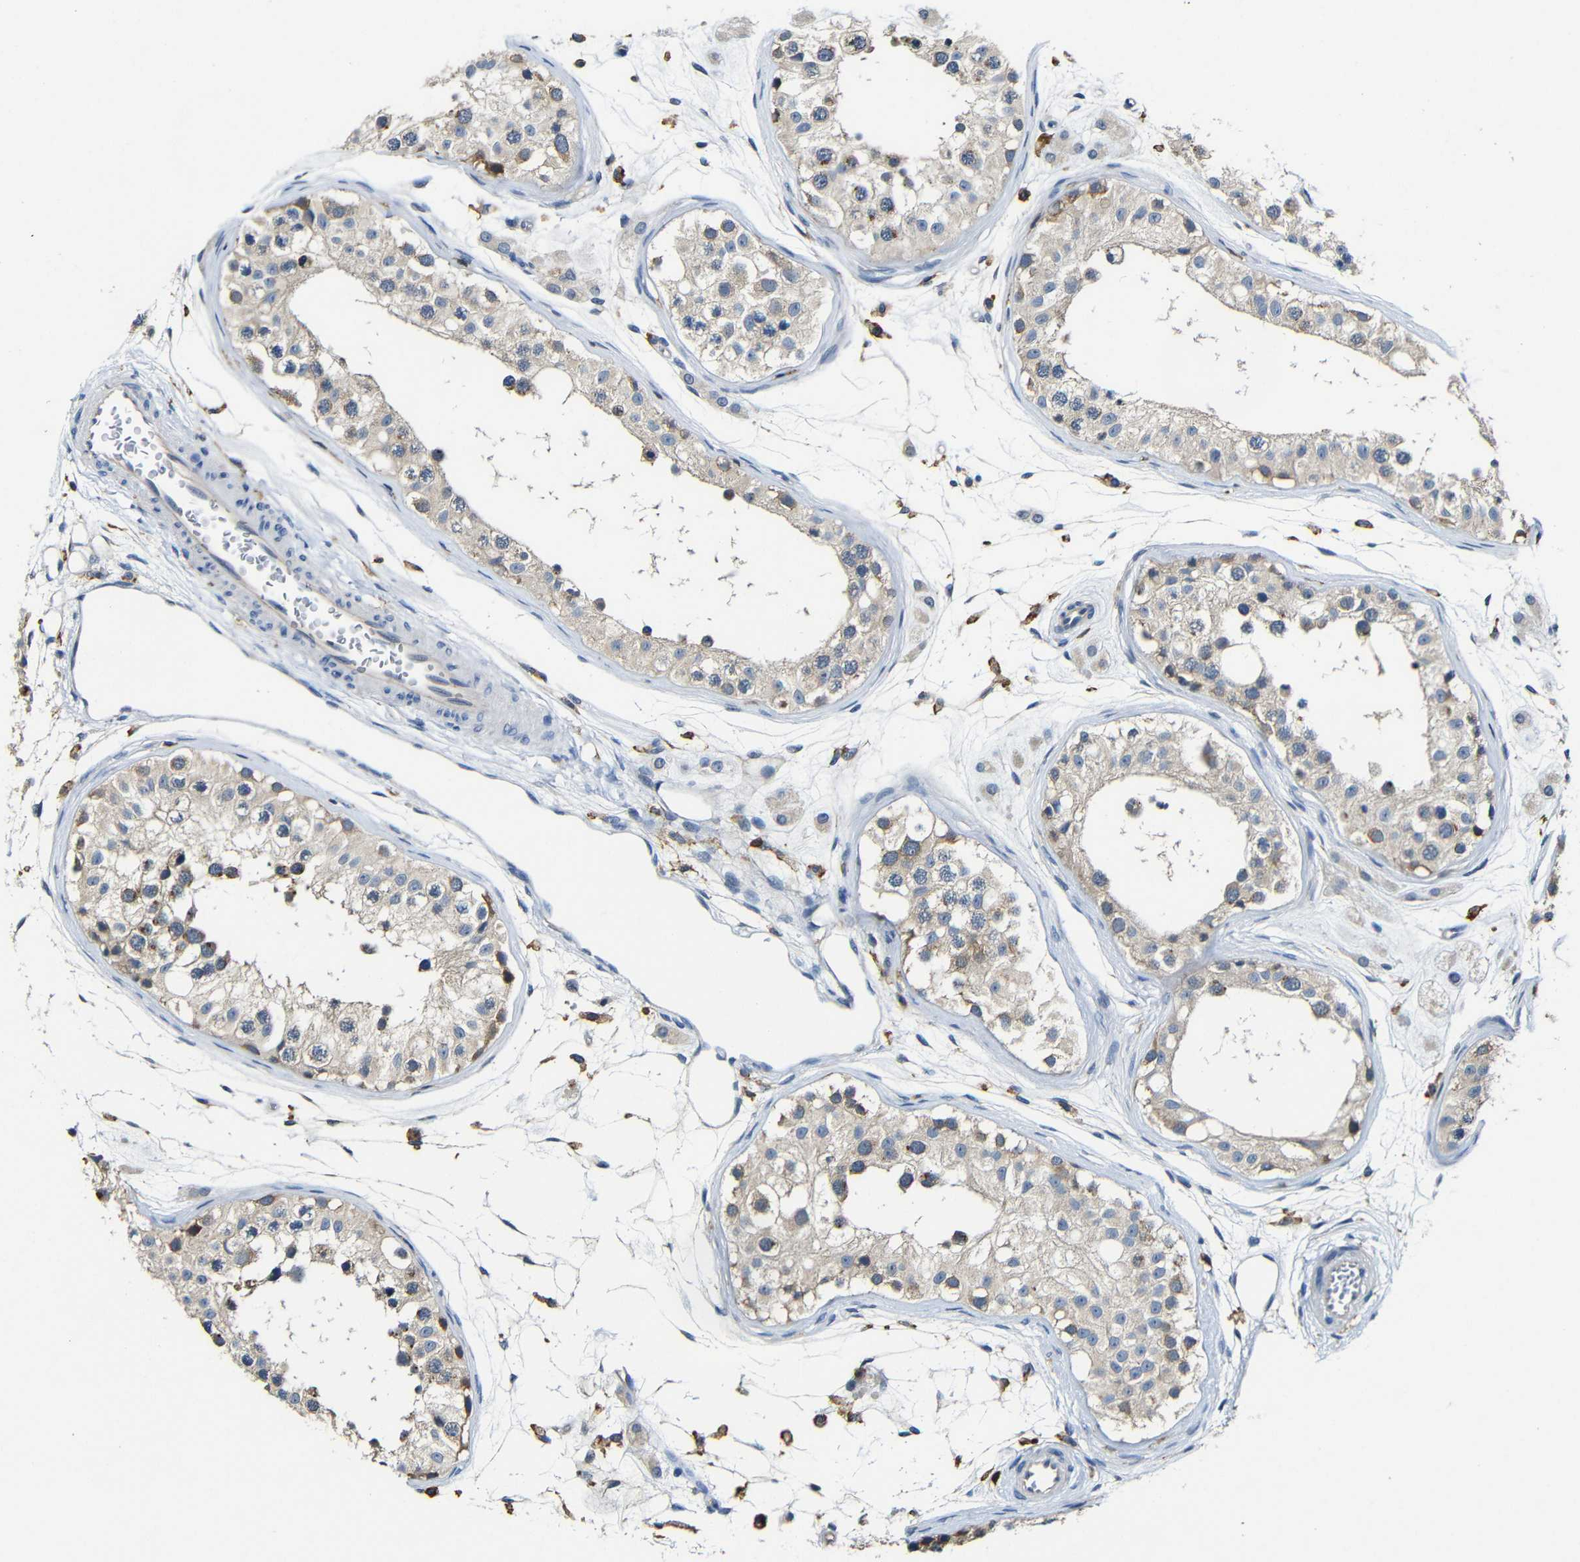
{"staining": {"intensity": "moderate", "quantity": "25%-75%", "location": "cytoplasmic/membranous"}, "tissue": "testis", "cell_type": "Cells in seminiferous ducts", "image_type": "normal", "snomed": [{"axis": "morphology", "description": "Normal tissue, NOS"}, {"axis": "morphology", "description": "Adenocarcinoma, metastatic, NOS"}, {"axis": "topography", "description": "Testis"}], "caption": "Brown immunohistochemical staining in benign testis displays moderate cytoplasmic/membranous expression in about 25%-75% of cells in seminiferous ducts. The protein of interest is stained brown, and the nuclei are stained in blue (DAB IHC with brightfield microscopy, high magnification).", "gene": "P2RY12", "patient": {"sex": "male", "age": 26}}